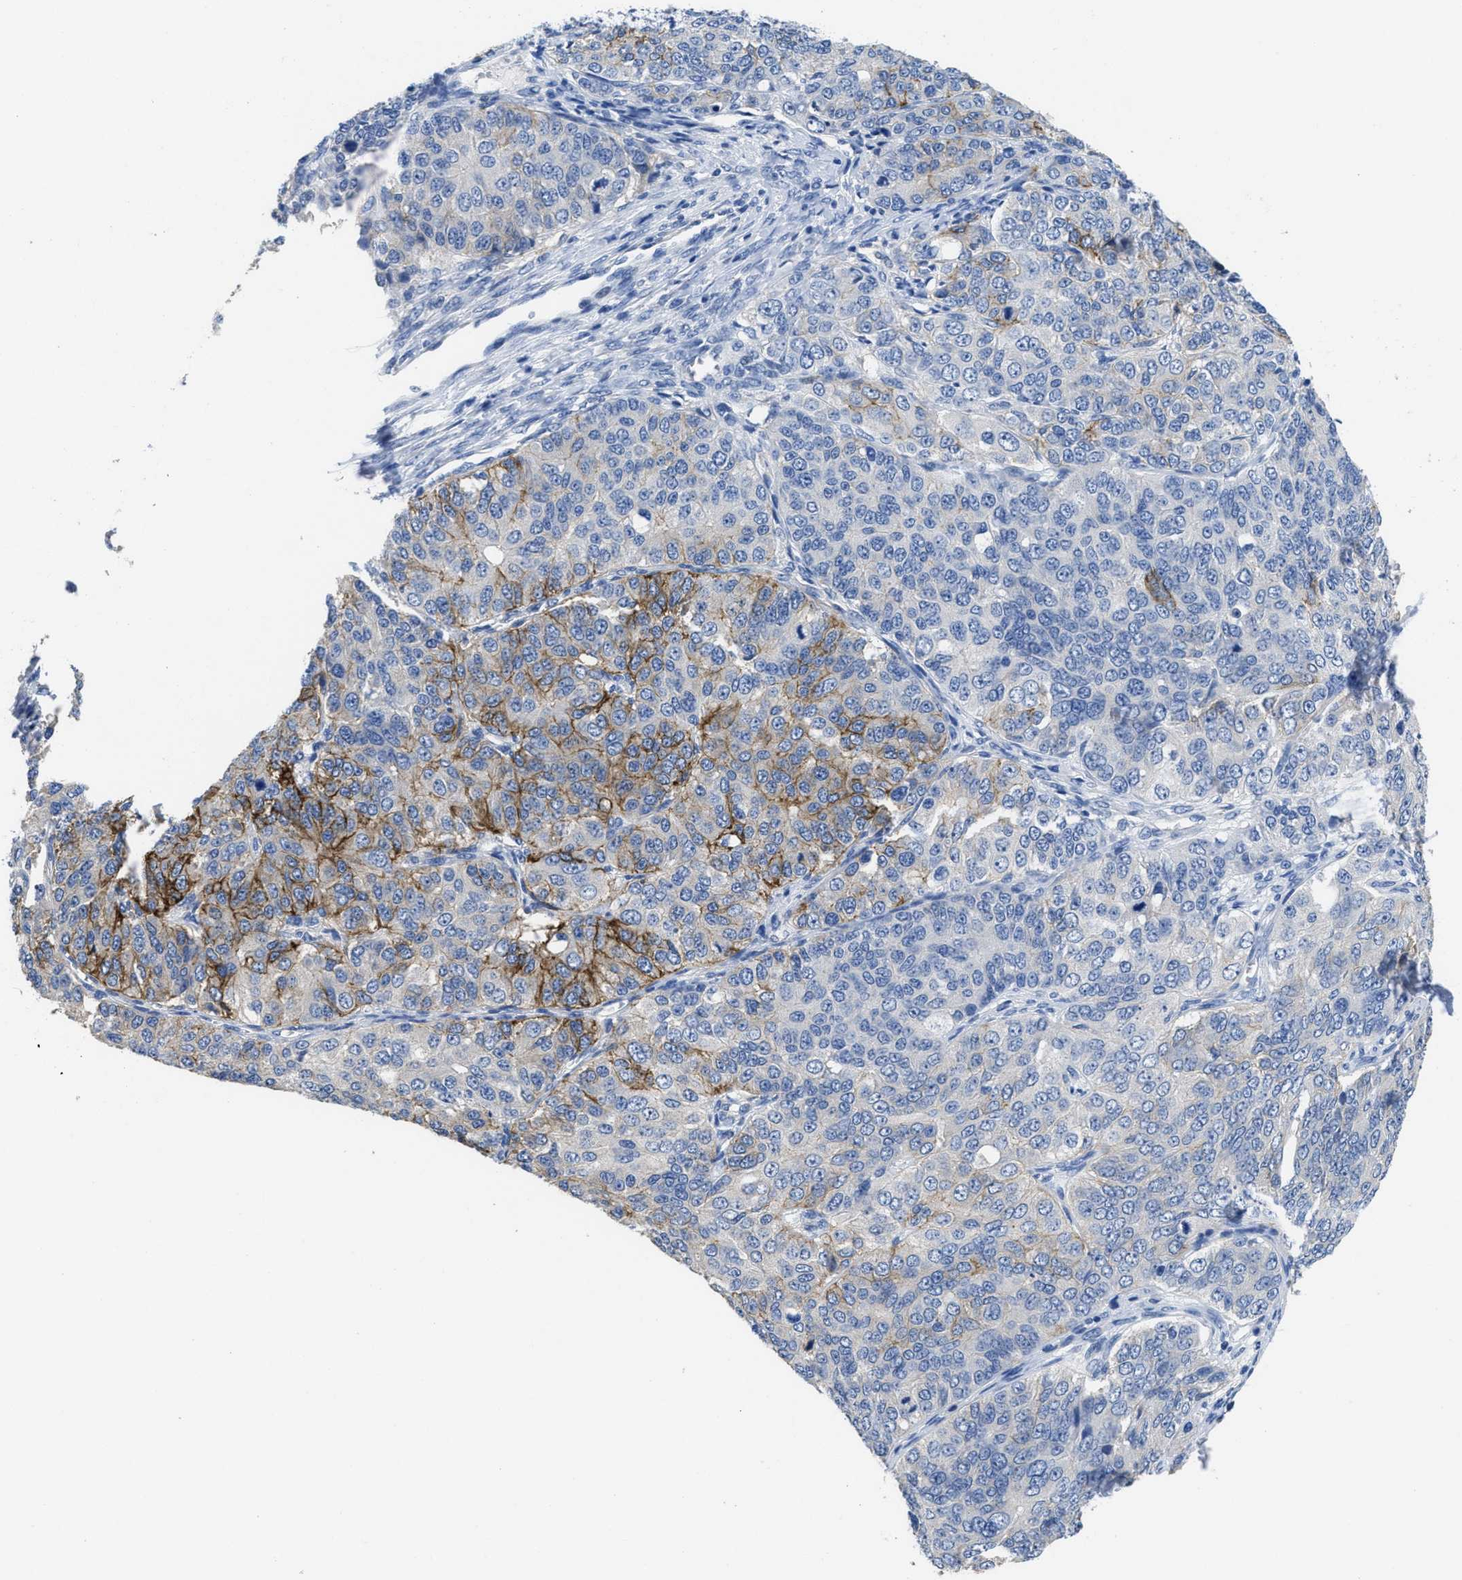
{"staining": {"intensity": "moderate", "quantity": "<25%", "location": "cytoplasmic/membranous"}, "tissue": "ovarian cancer", "cell_type": "Tumor cells", "image_type": "cancer", "snomed": [{"axis": "morphology", "description": "Carcinoma, endometroid"}, {"axis": "topography", "description": "Ovary"}], "caption": "Ovarian cancer tissue exhibits moderate cytoplasmic/membranous staining in about <25% of tumor cells, visualized by immunohistochemistry. (IHC, brightfield microscopy, high magnification).", "gene": "CA9", "patient": {"sex": "female", "age": 51}}